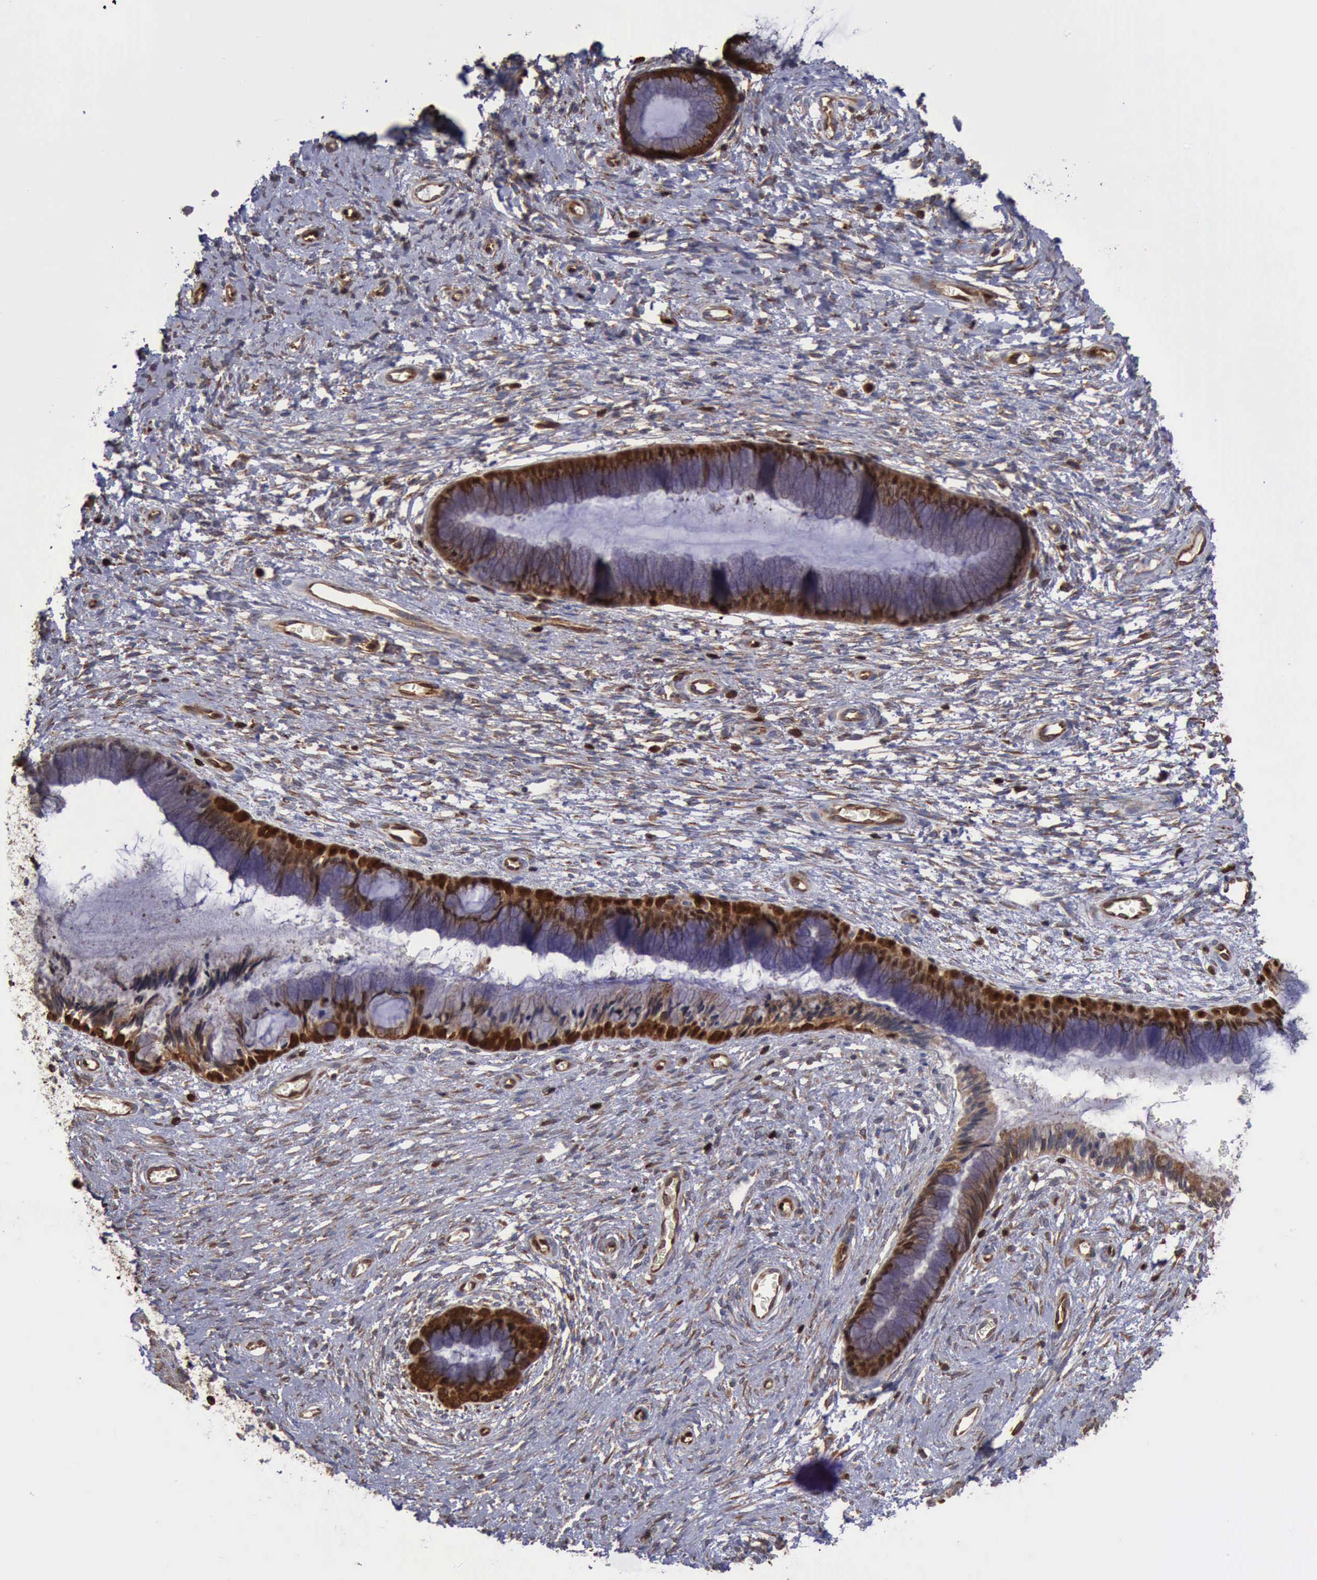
{"staining": {"intensity": "strong", "quantity": ">75%", "location": "cytoplasmic/membranous,nuclear"}, "tissue": "cervix", "cell_type": "Glandular cells", "image_type": "normal", "snomed": [{"axis": "morphology", "description": "Normal tissue, NOS"}, {"axis": "topography", "description": "Cervix"}], "caption": "High-magnification brightfield microscopy of normal cervix stained with DAB (3,3'-diaminobenzidine) (brown) and counterstained with hematoxylin (blue). glandular cells exhibit strong cytoplasmic/membranous,nuclear expression is seen in approximately>75% of cells. (Brightfield microscopy of DAB IHC at high magnification).", "gene": "PDCD4", "patient": {"sex": "female", "age": 36}}